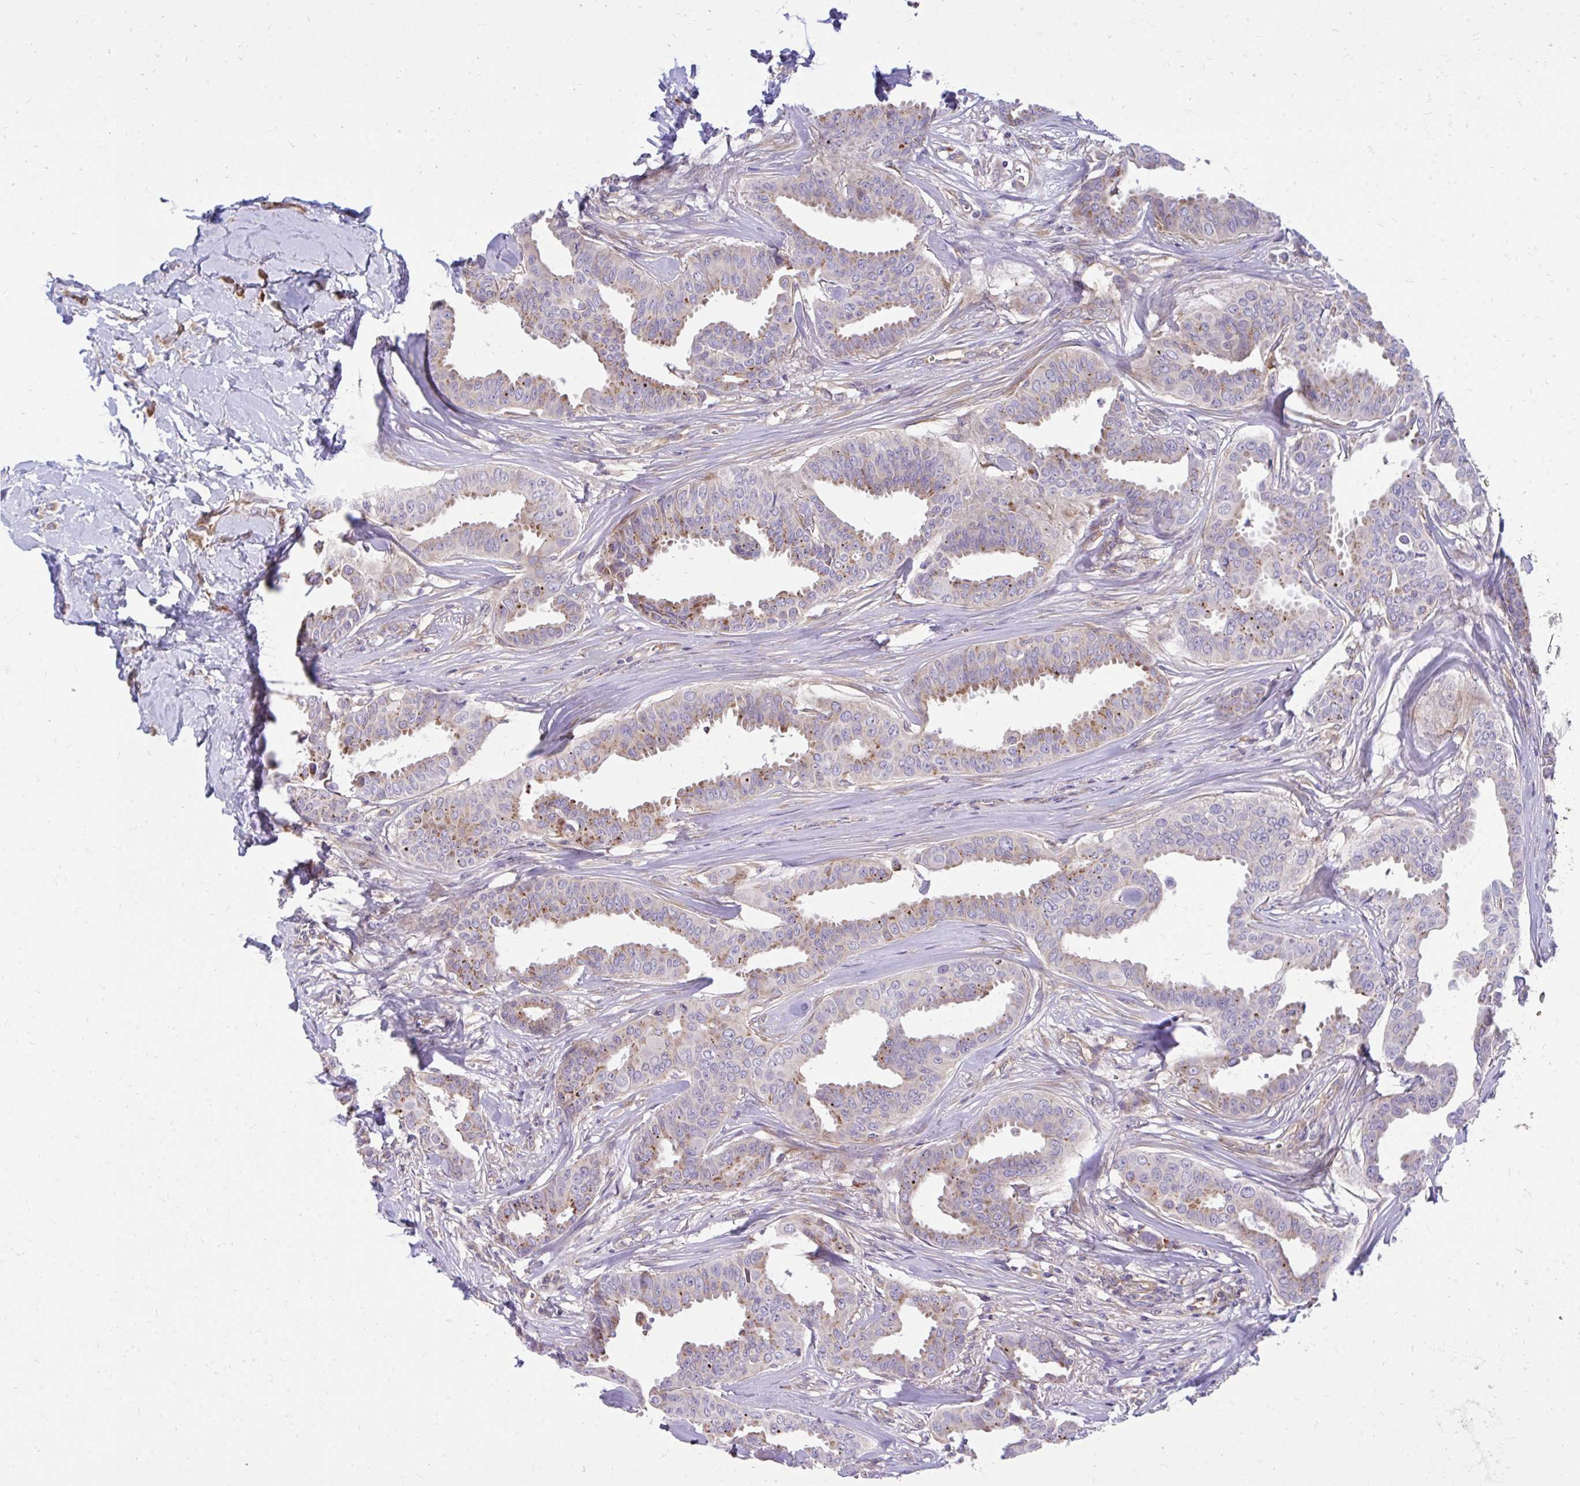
{"staining": {"intensity": "weak", "quantity": "25%-75%", "location": "cytoplasmic/membranous"}, "tissue": "breast cancer", "cell_type": "Tumor cells", "image_type": "cancer", "snomed": [{"axis": "morphology", "description": "Duct carcinoma"}, {"axis": "topography", "description": "Breast"}], "caption": "Immunohistochemistry (IHC) (DAB (3,3'-diaminobenzidine)) staining of breast cancer (invasive ductal carcinoma) displays weak cytoplasmic/membranous protein positivity in about 25%-75% of tumor cells. The staining was performed using DAB to visualize the protein expression in brown, while the nuclei were stained in blue with hematoxylin (Magnification: 20x).", "gene": "ASAP1", "patient": {"sex": "female", "age": 45}}